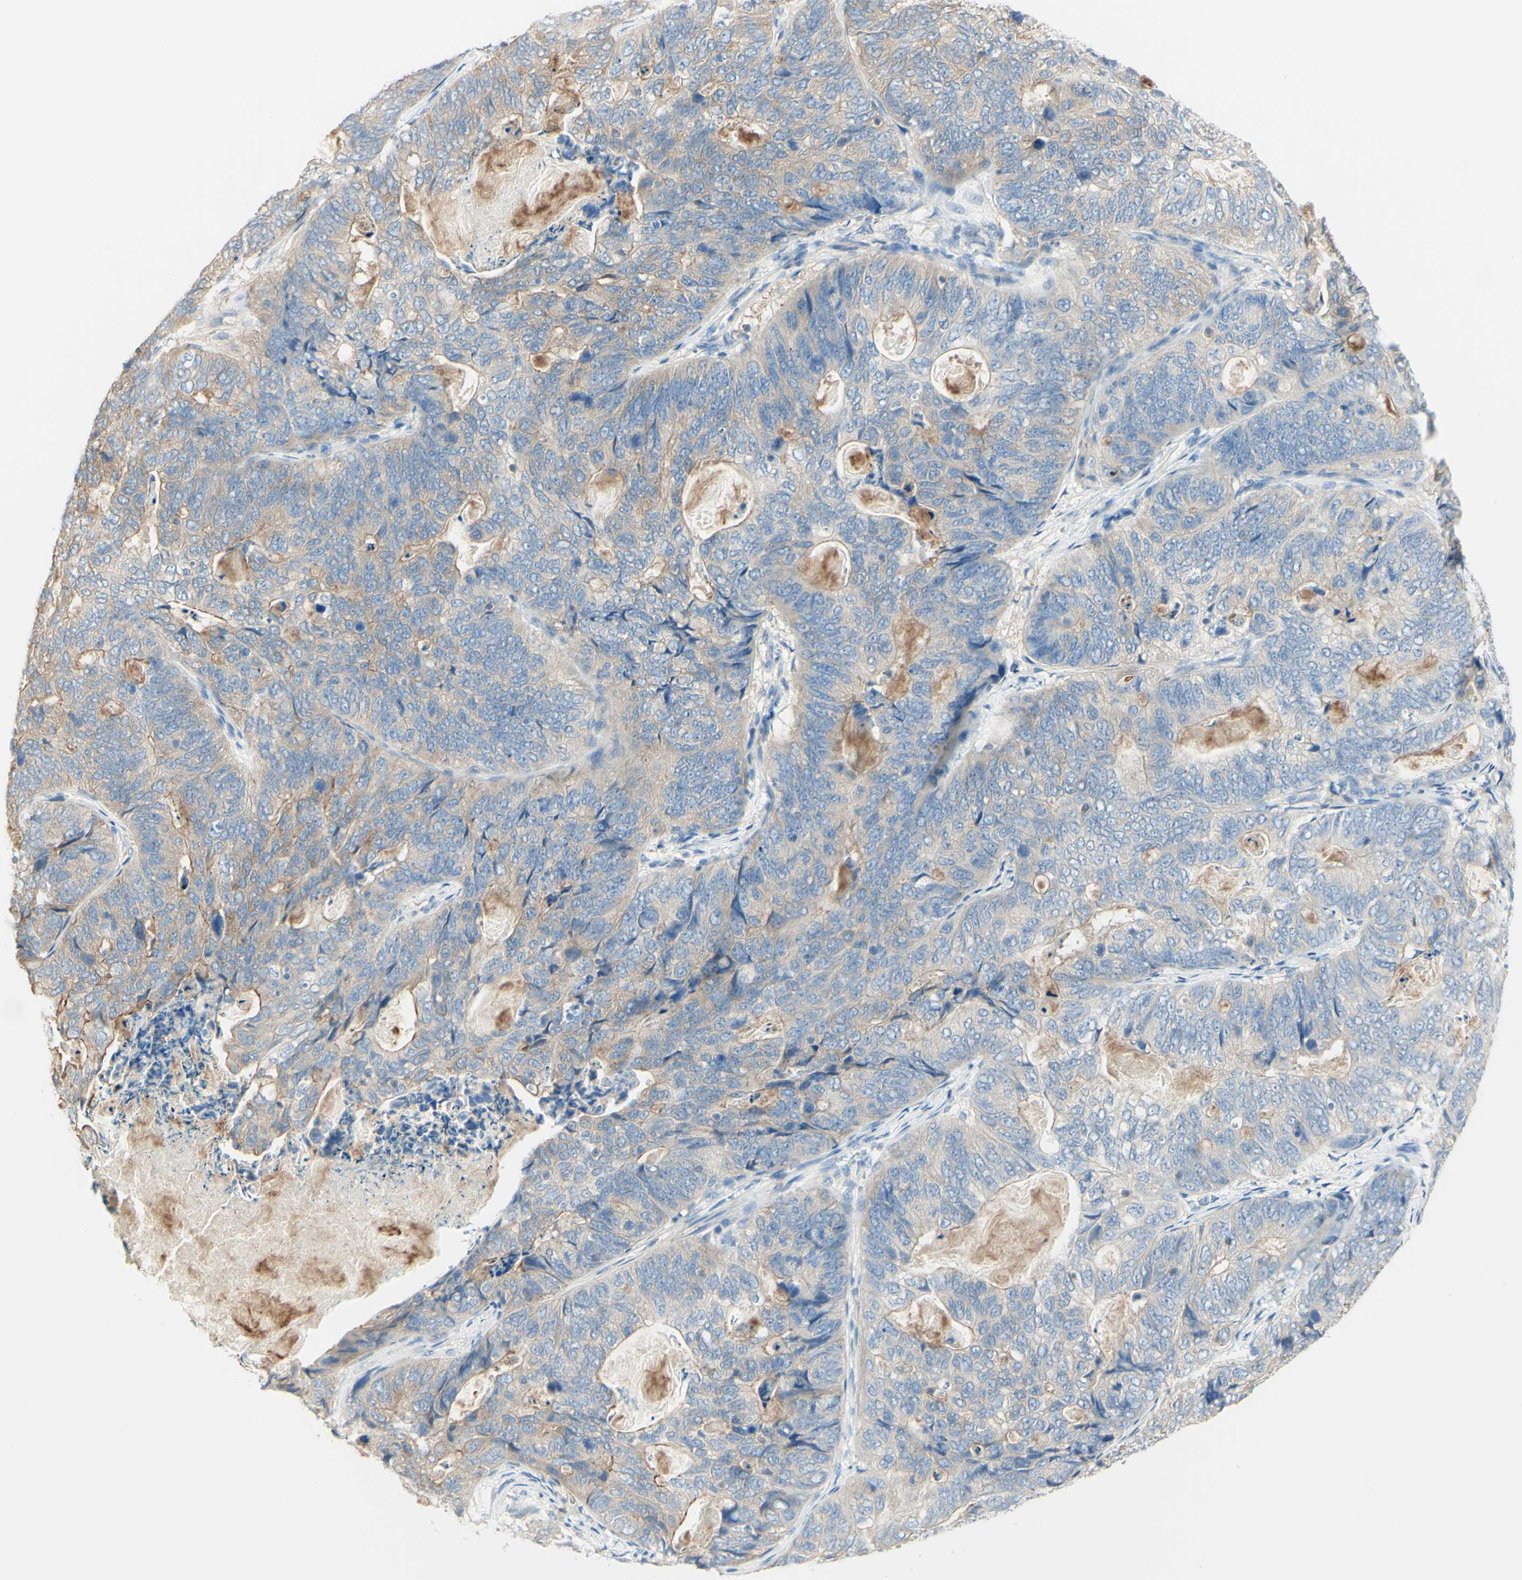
{"staining": {"intensity": "weak", "quantity": ">75%", "location": "cytoplasmic/membranous"}, "tissue": "stomach cancer", "cell_type": "Tumor cells", "image_type": "cancer", "snomed": [{"axis": "morphology", "description": "Adenocarcinoma, NOS"}, {"axis": "topography", "description": "Stomach"}], "caption": "DAB (3,3'-diaminobenzidine) immunohistochemical staining of stomach cancer displays weak cytoplasmic/membranous protein expression in about >75% of tumor cells.", "gene": "MTM1", "patient": {"sex": "female", "age": 89}}